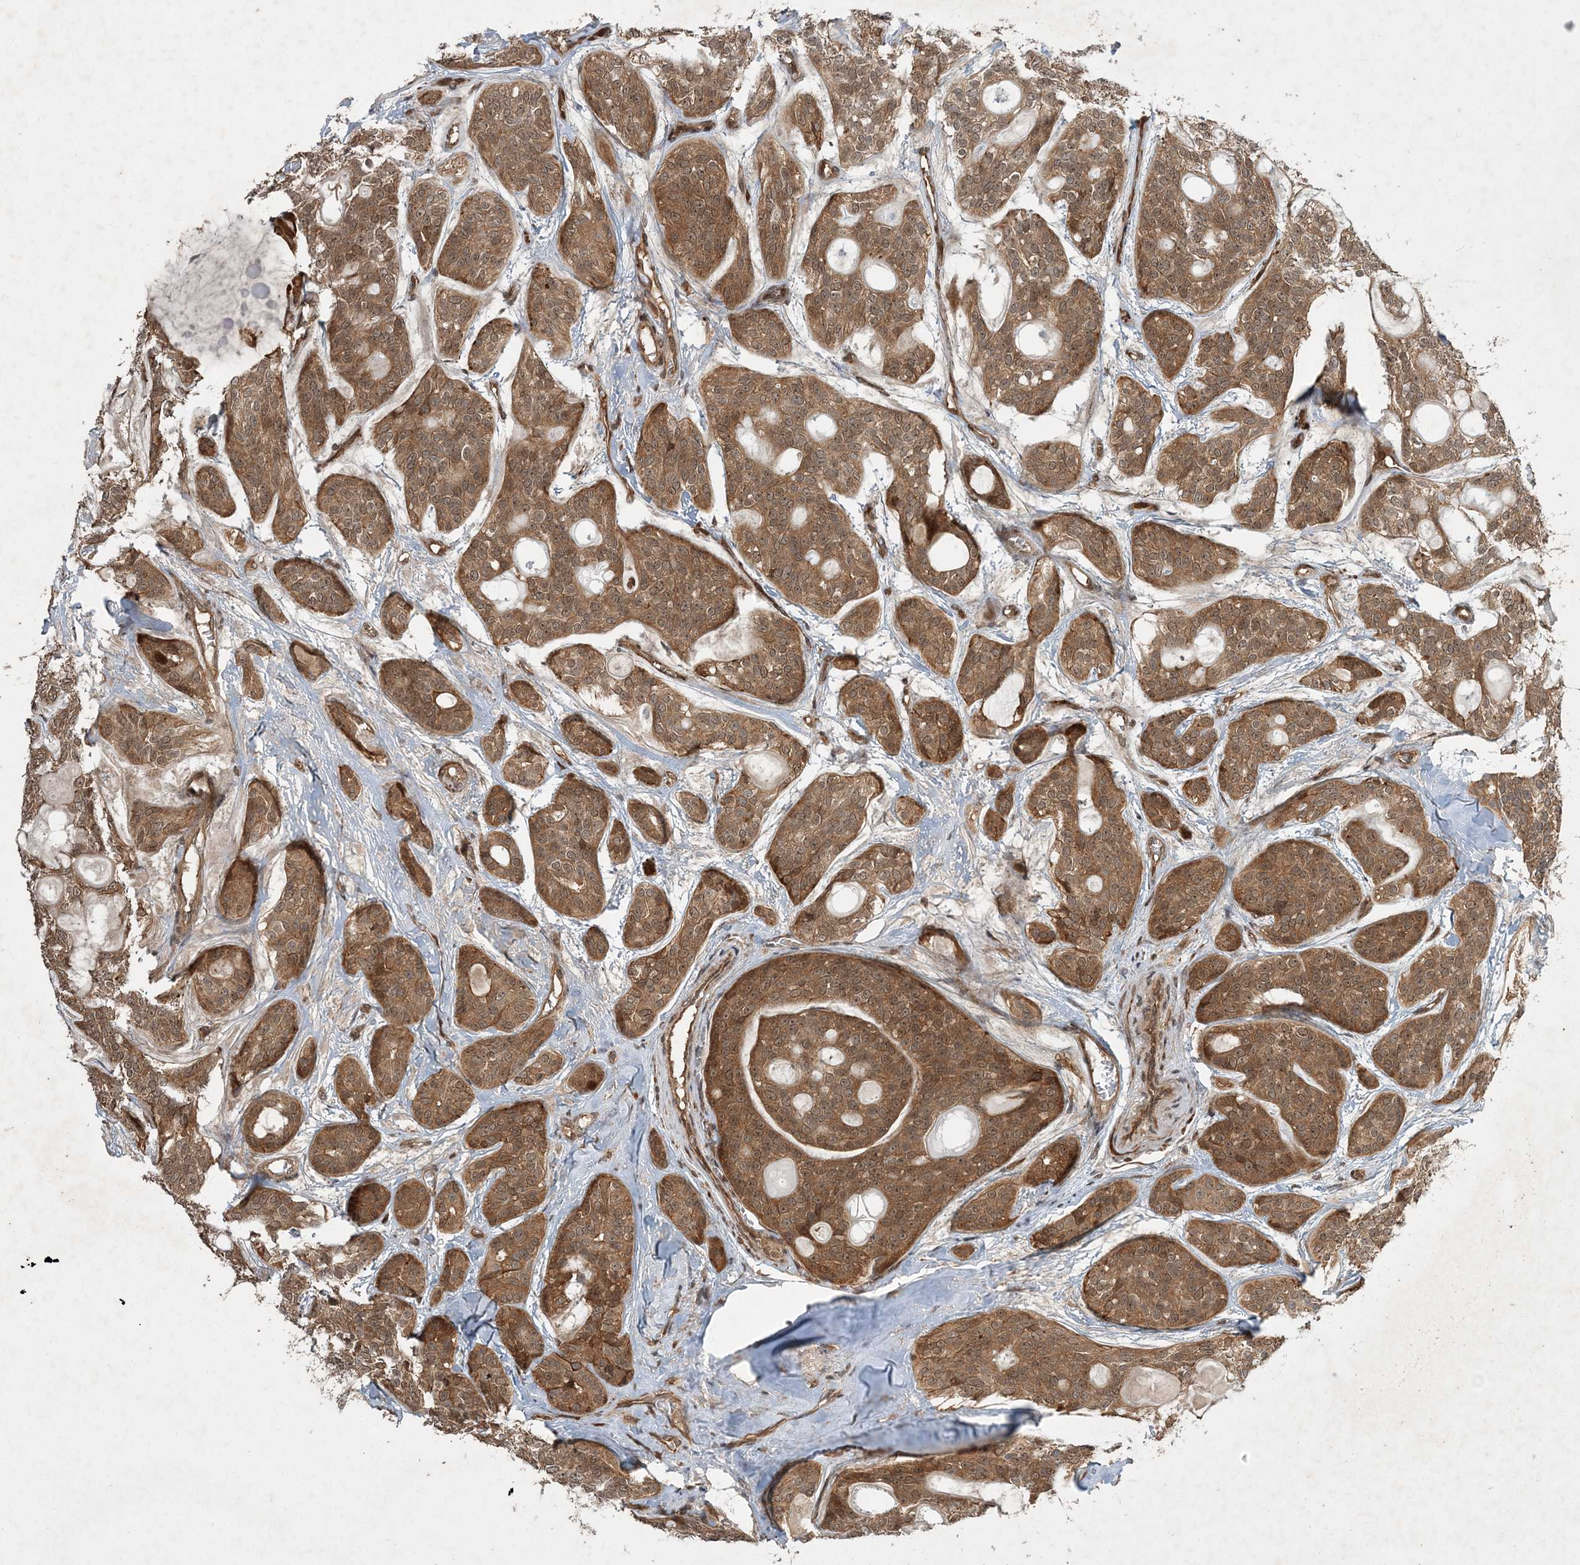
{"staining": {"intensity": "moderate", "quantity": ">75%", "location": "cytoplasmic/membranous"}, "tissue": "head and neck cancer", "cell_type": "Tumor cells", "image_type": "cancer", "snomed": [{"axis": "morphology", "description": "Adenocarcinoma, NOS"}, {"axis": "topography", "description": "Head-Neck"}], "caption": "A medium amount of moderate cytoplasmic/membranous positivity is seen in approximately >75% of tumor cells in head and neck cancer (adenocarcinoma) tissue.", "gene": "UBTD2", "patient": {"sex": "male", "age": 66}}